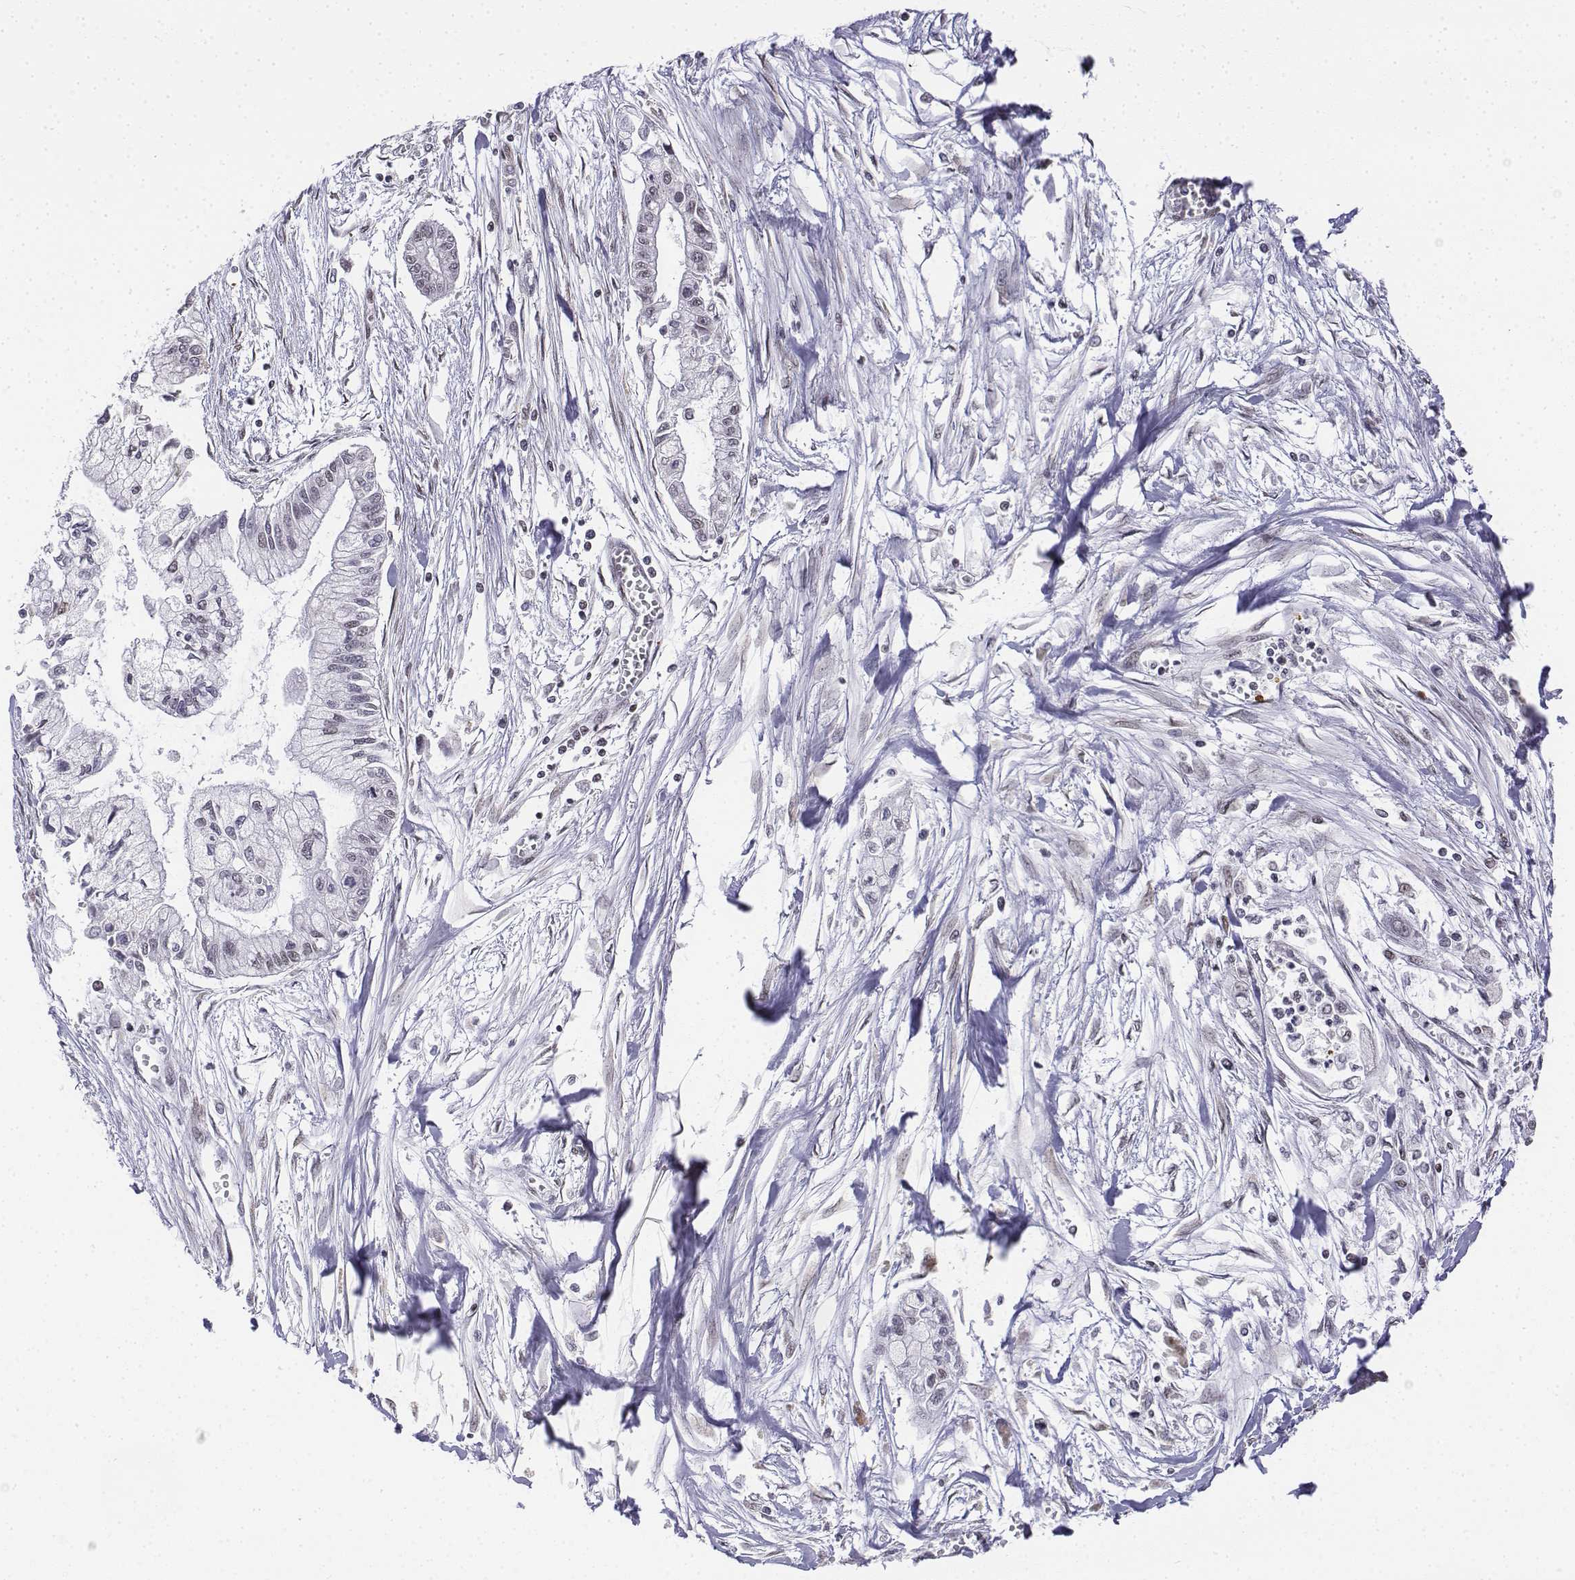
{"staining": {"intensity": "weak", "quantity": "<25%", "location": "nuclear"}, "tissue": "pancreatic cancer", "cell_type": "Tumor cells", "image_type": "cancer", "snomed": [{"axis": "morphology", "description": "Adenocarcinoma, NOS"}, {"axis": "topography", "description": "Pancreas"}], "caption": "This is an immunohistochemistry photomicrograph of adenocarcinoma (pancreatic). There is no expression in tumor cells.", "gene": "SETD1A", "patient": {"sex": "male", "age": 54}}